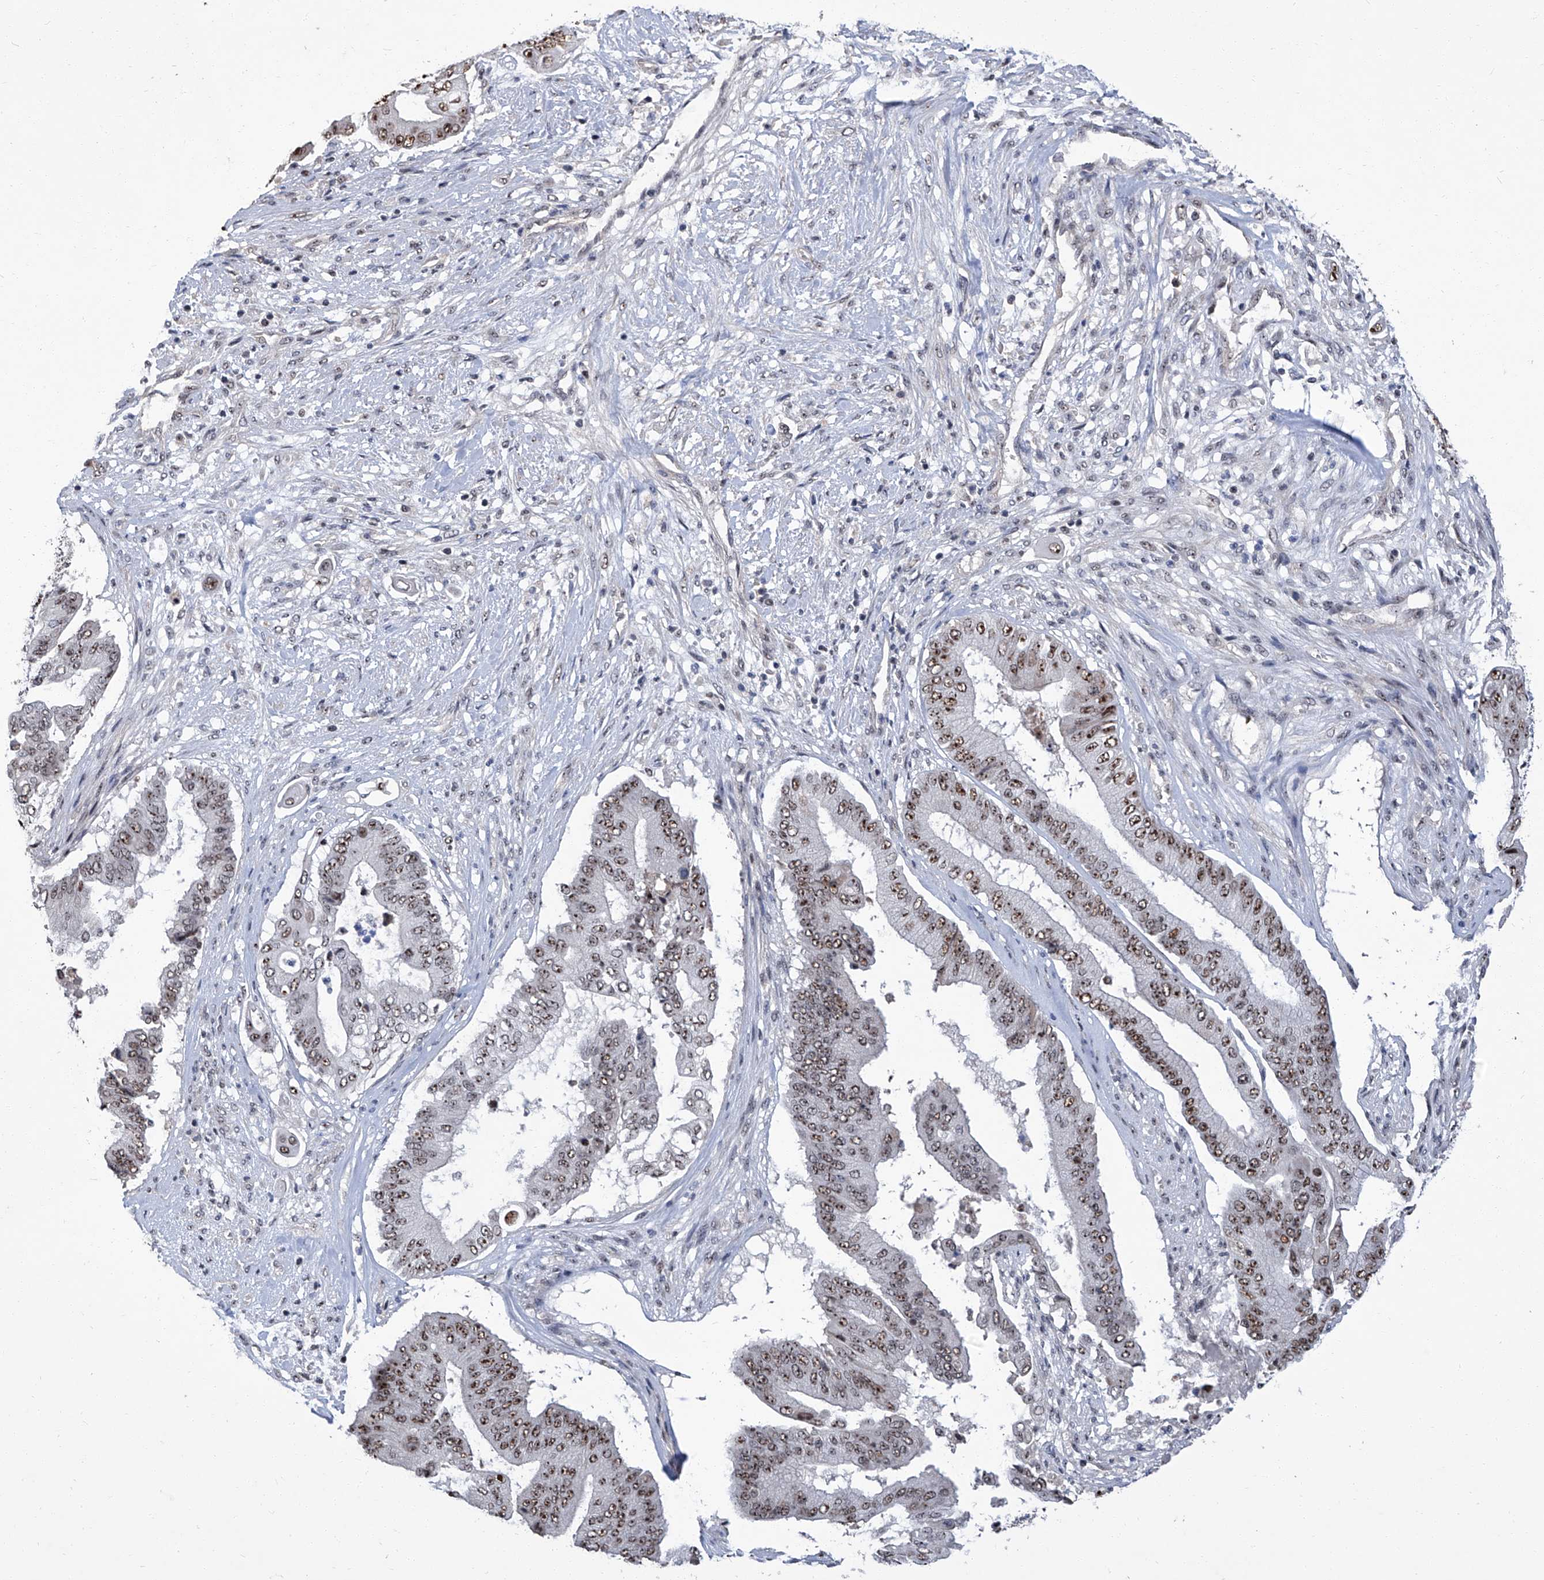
{"staining": {"intensity": "moderate", "quantity": ">75%", "location": "nuclear"}, "tissue": "pancreatic cancer", "cell_type": "Tumor cells", "image_type": "cancer", "snomed": [{"axis": "morphology", "description": "Adenocarcinoma, NOS"}, {"axis": "topography", "description": "Pancreas"}], "caption": "Pancreatic cancer stained with DAB (3,3'-diaminobenzidine) immunohistochemistry (IHC) exhibits medium levels of moderate nuclear positivity in approximately >75% of tumor cells.", "gene": "CMTR1", "patient": {"sex": "female", "age": 77}}